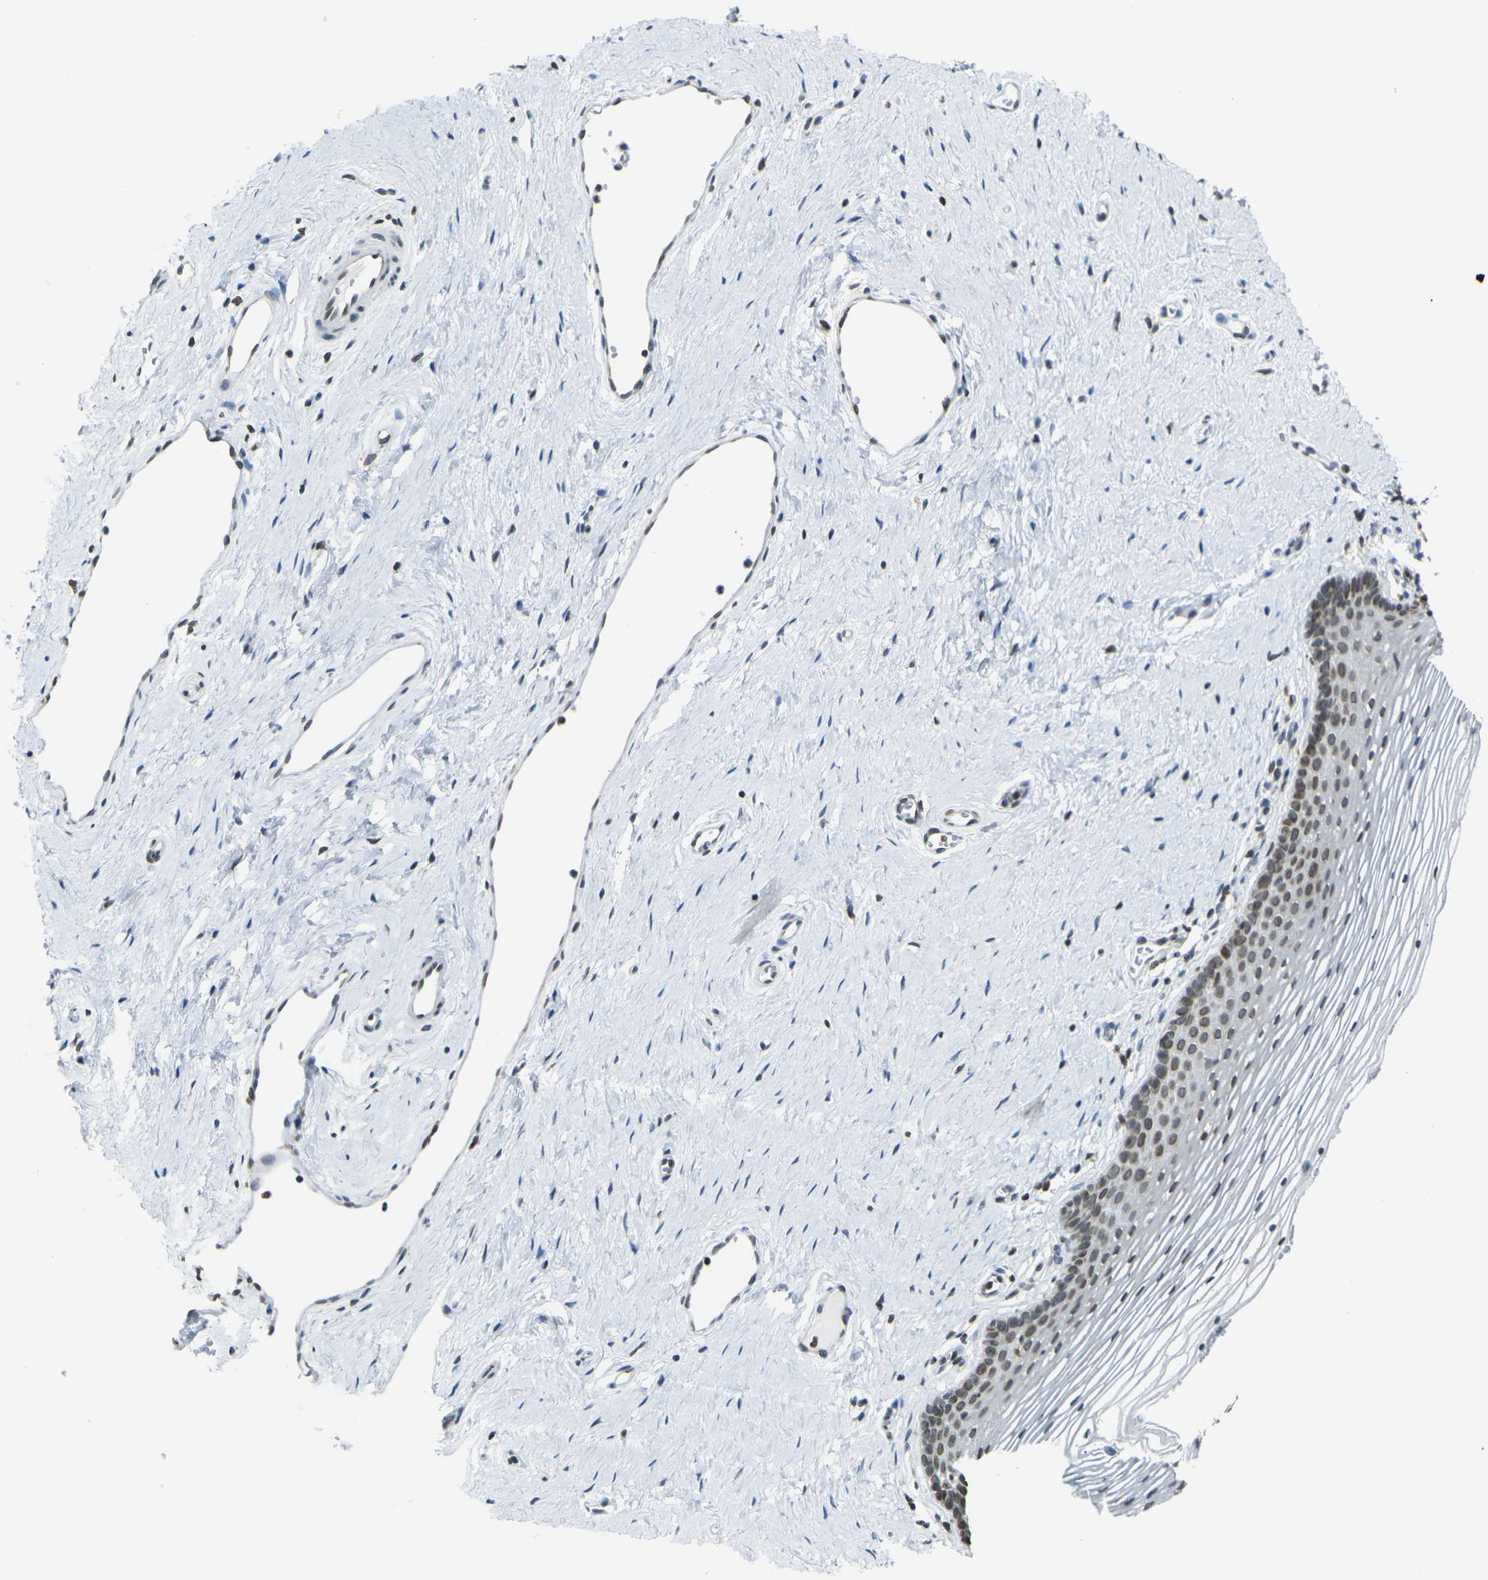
{"staining": {"intensity": "moderate", "quantity": ">75%", "location": "cytoplasmic/membranous,nuclear"}, "tissue": "vagina", "cell_type": "Squamous epithelial cells", "image_type": "normal", "snomed": [{"axis": "morphology", "description": "Normal tissue, NOS"}, {"axis": "topography", "description": "Vagina"}], "caption": "Immunohistochemistry micrograph of benign vagina: human vagina stained using immunohistochemistry displays medium levels of moderate protein expression localized specifically in the cytoplasmic/membranous,nuclear of squamous epithelial cells, appearing as a cytoplasmic/membranous,nuclear brown color.", "gene": "BRDT", "patient": {"sex": "female", "age": 32}}